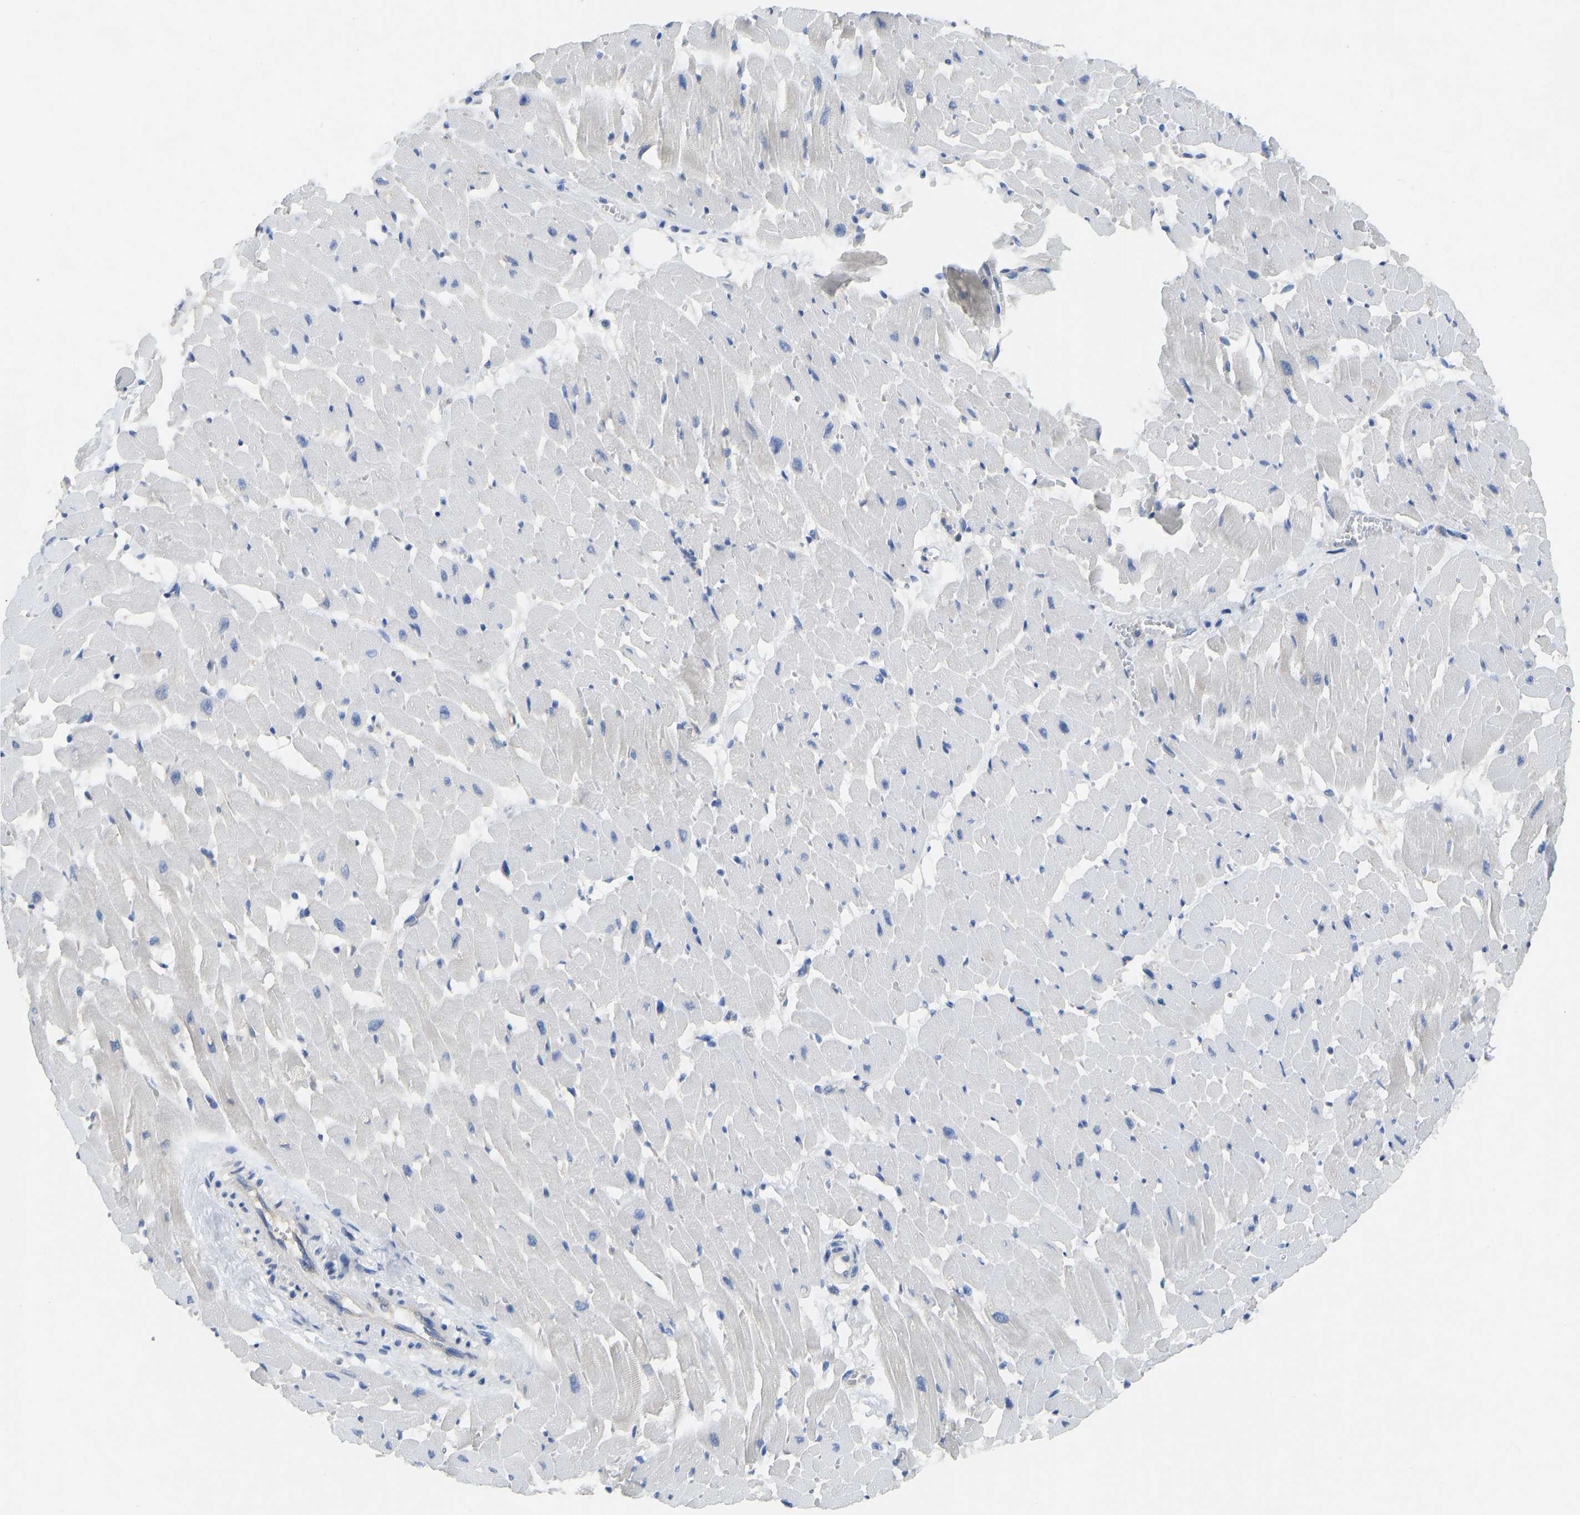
{"staining": {"intensity": "negative", "quantity": "none", "location": "none"}, "tissue": "heart muscle", "cell_type": "Cardiomyocytes", "image_type": "normal", "snomed": [{"axis": "morphology", "description": "Normal tissue, NOS"}, {"axis": "topography", "description": "Heart"}], "caption": "Immunohistochemistry (IHC) photomicrograph of normal human heart muscle stained for a protein (brown), which shows no staining in cardiomyocytes.", "gene": "PPP3CA", "patient": {"sex": "female", "age": 19}}